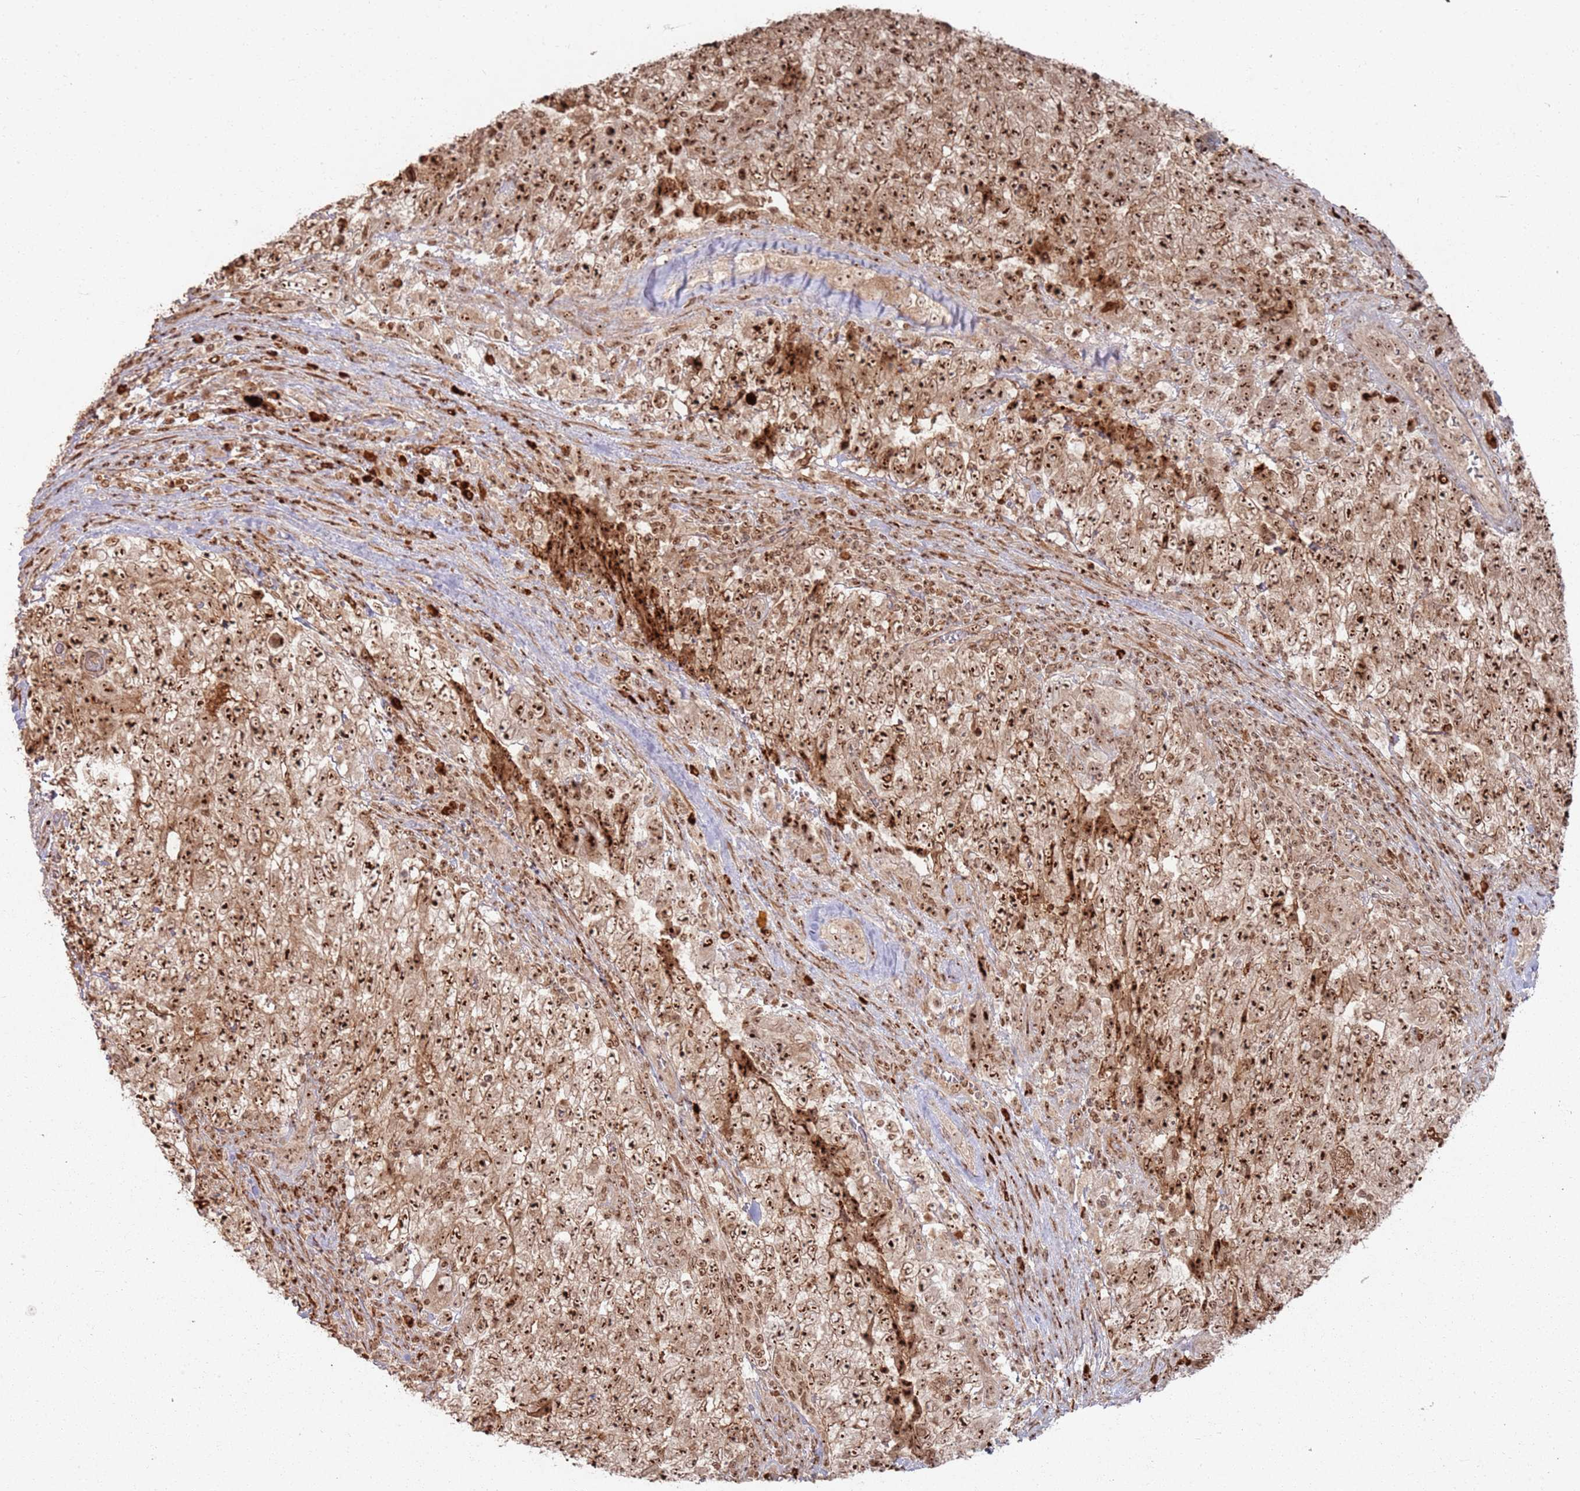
{"staining": {"intensity": "strong", "quantity": ">75%", "location": "nuclear"}, "tissue": "testis cancer", "cell_type": "Tumor cells", "image_type": "cancer", "snomed": [{"axis": "morphology", "description": "Carcinoma, Embryonal, NOS"}, {"axis": "topography", "description": "Testis"}], "caption": "Protein expression analysis of human testis cancer reveals strong nuclear positivity in about >75% of tumor cells.", "gene": "UTP11", "patient": {"sex": "male", "age": 34}}